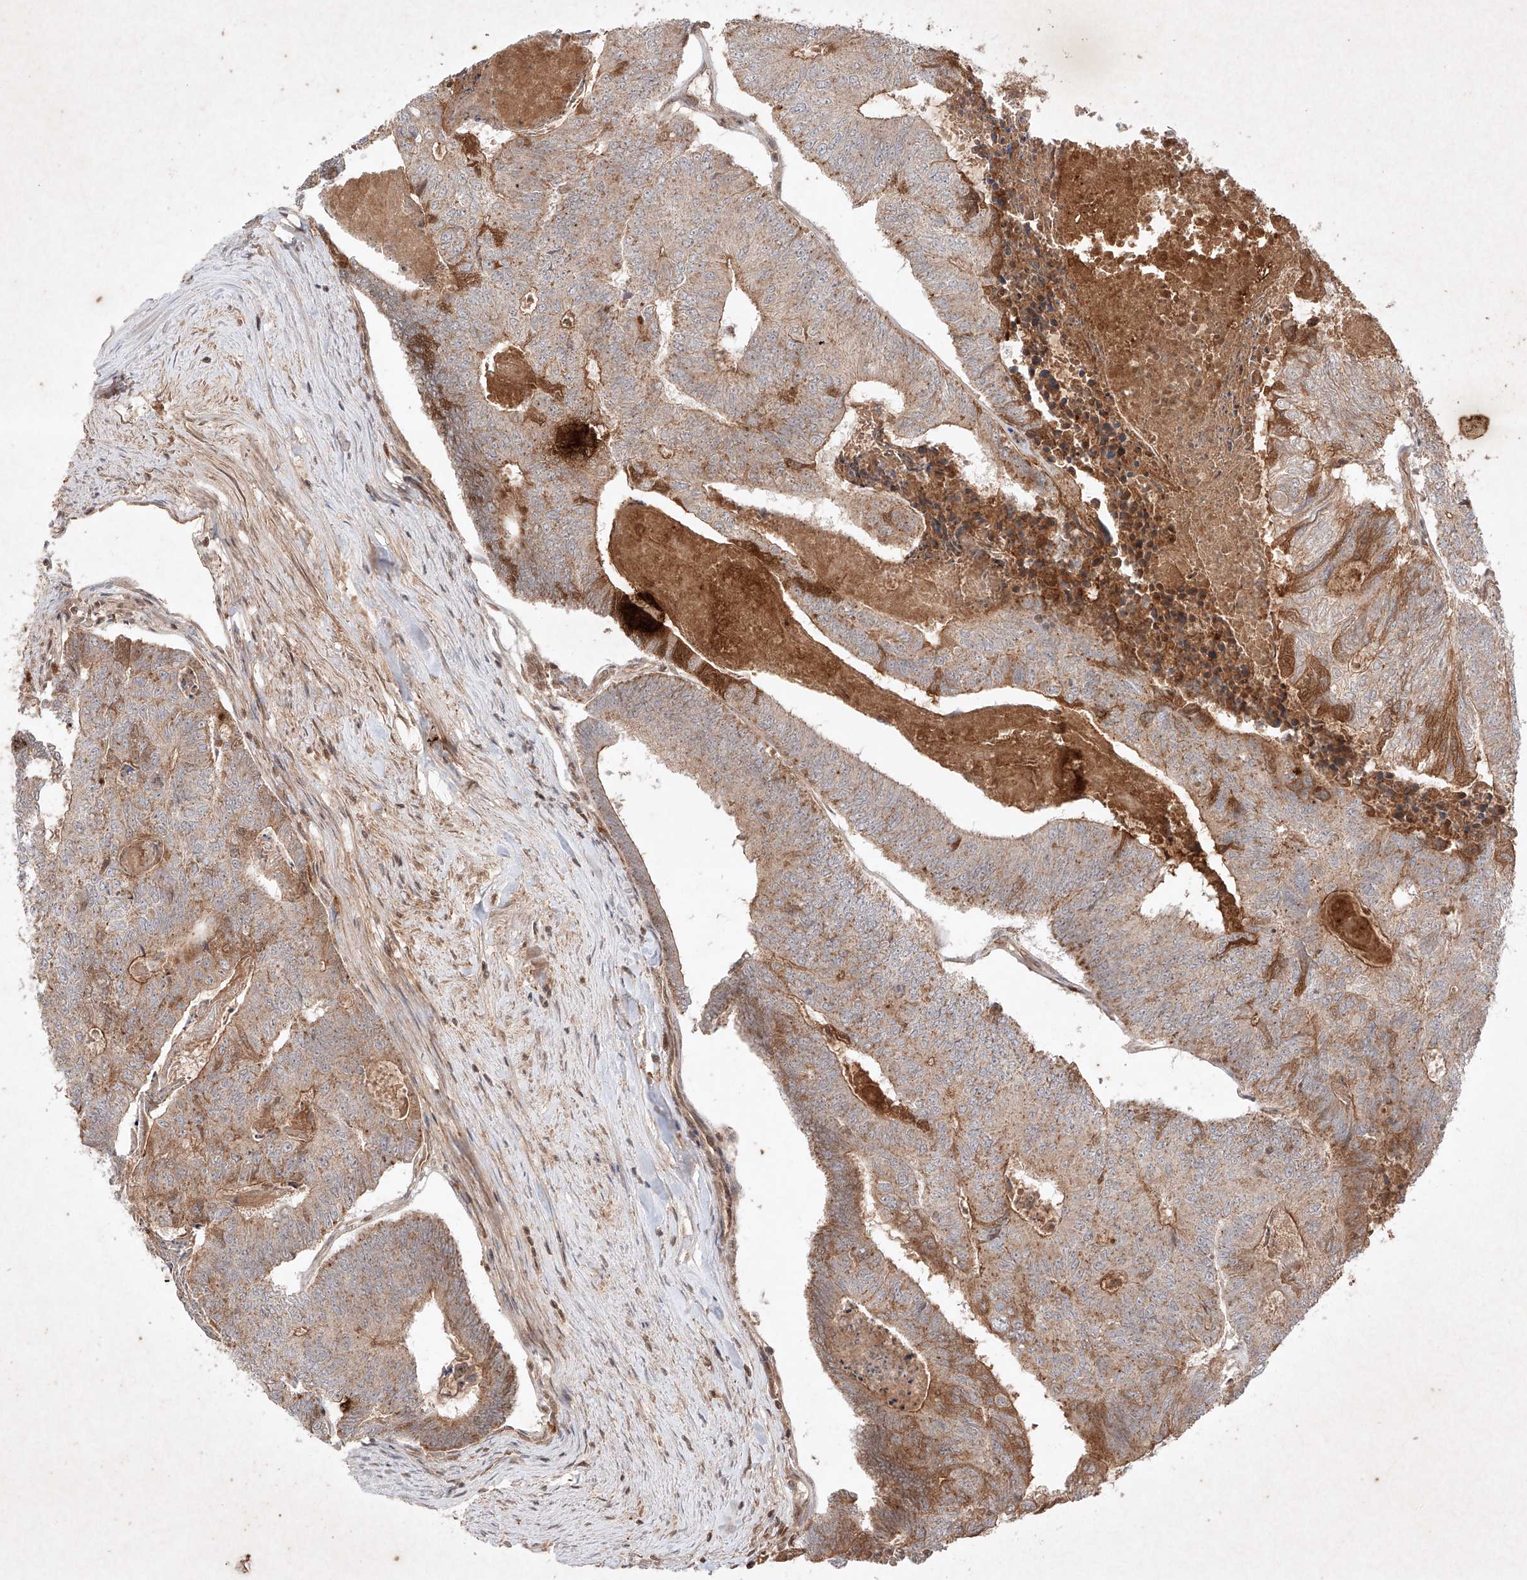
{"staining": {"intensity": "weak", "quantity": "25%-75%", "location": "cytoplasmic/membranous"}, "tissue": "colorectal cancer", "cell_type": "Tumor cells", "image_type": "cancer", "snomed": [{"axis": "morphology", "description": "Adenocarcinoma, NOS"}, {"axis": "topography", "description": "Colon"}], "caption": "Colorectal cancer was stained to show a protein in brown. There is low levels of weak cytoplasmic/membranous staining in about 25%-75% of tumor cells.", "gene": "RNF31", "patient": {"sex": "female", "age": 67}}